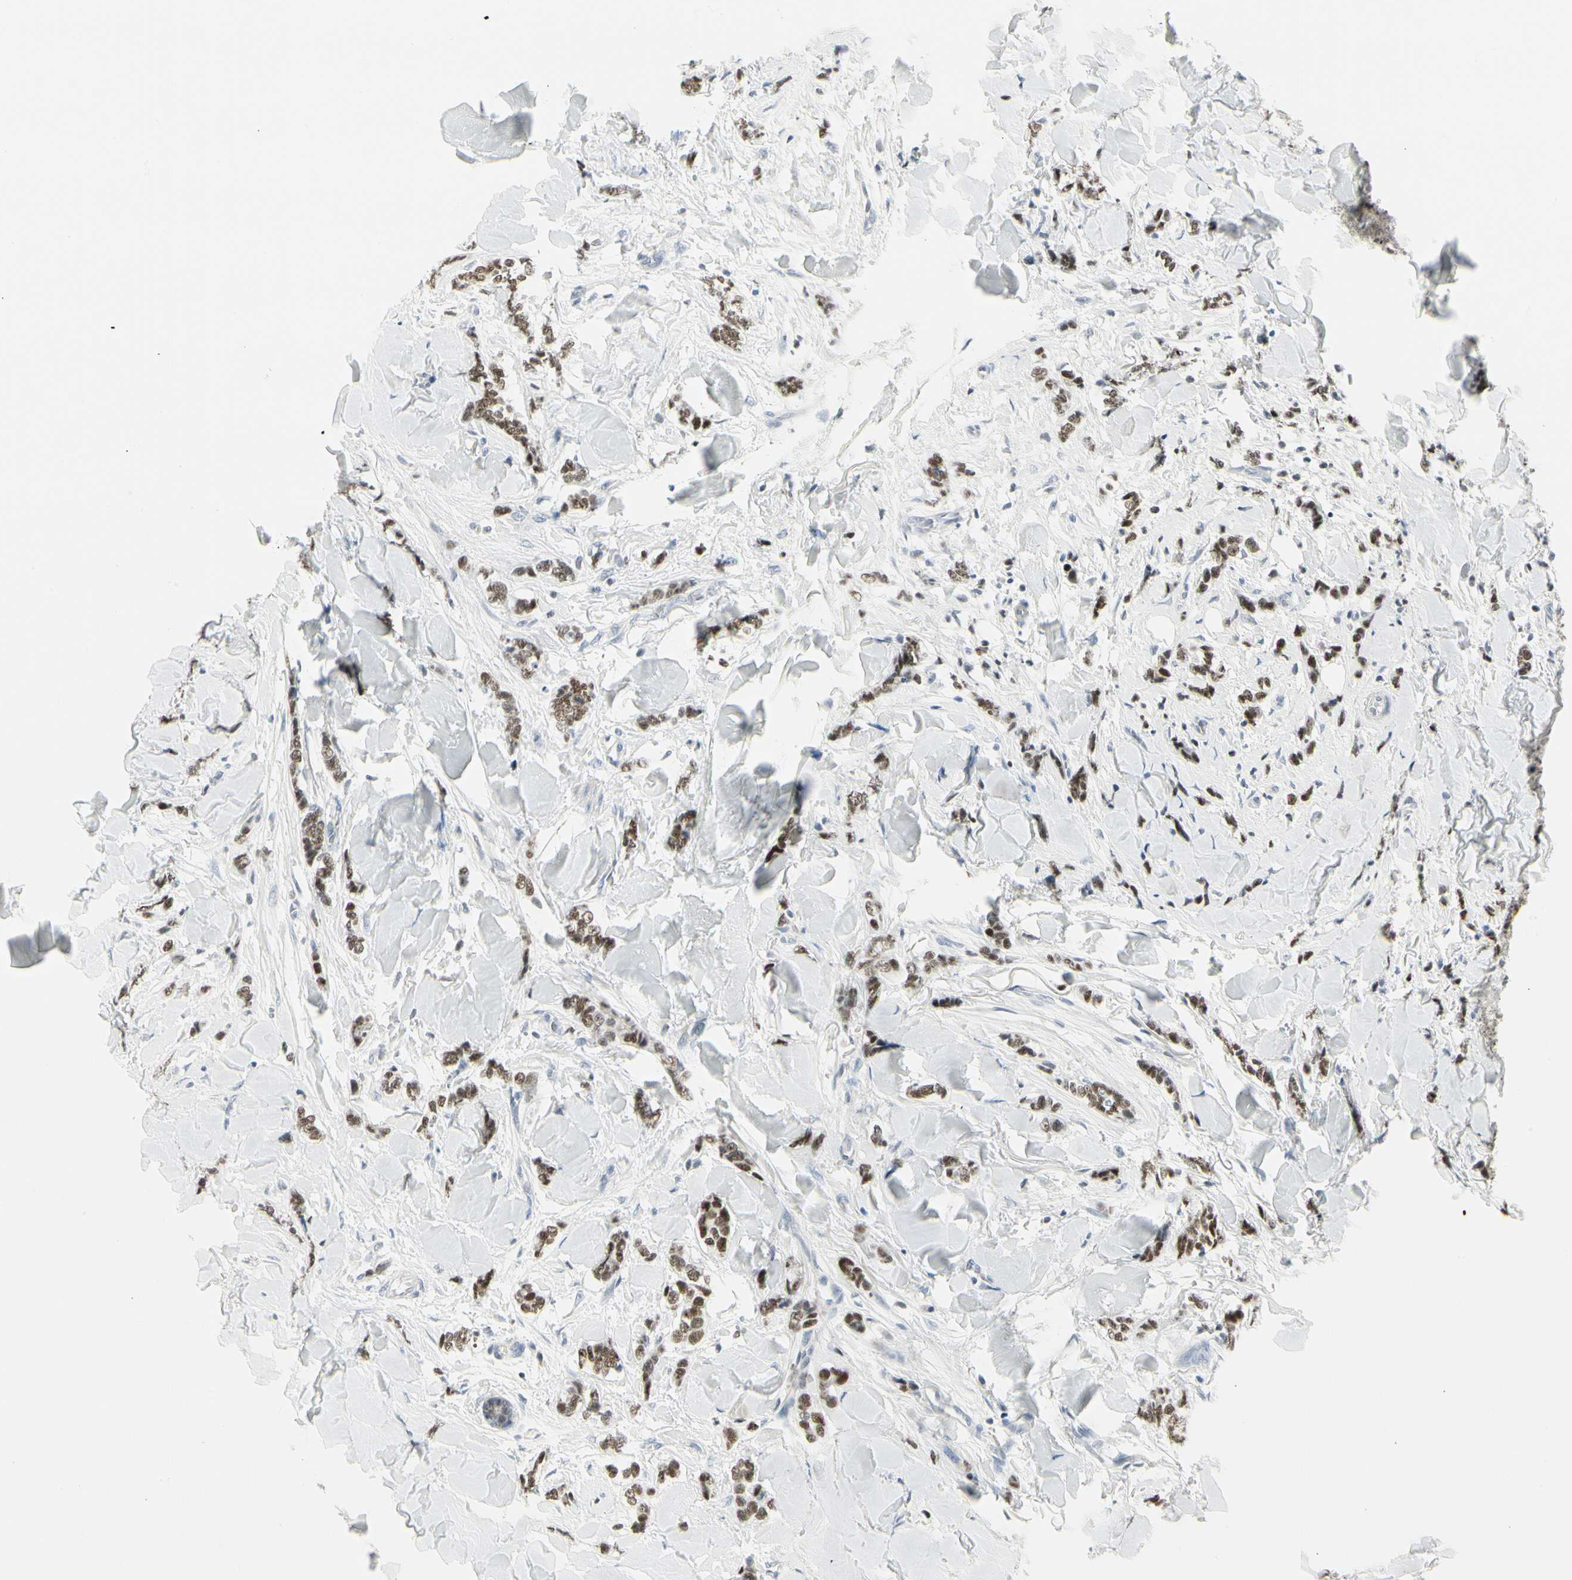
{"staining": {"intensity": "strong", "quantity": ">75%", "location": "nuclear"}, "tissue": "breast cancer", "cell_type": "Tumor cells", "image_type": "cancer", "snomed": [{"axis": "morphology", "description": "Lobular carcinoma"}, {"axis": "topography", "description": "Skin"}, {"axis": "topography", "description": "Breast"}], "caption": "This photomicrograph displays immunohistochemistry staining of human breast cancer, with high strong nuclear expression in about >75% of tumor cells.", "gene": "ZBTB7B", "patient": {"sex": "female", "age": 46}}